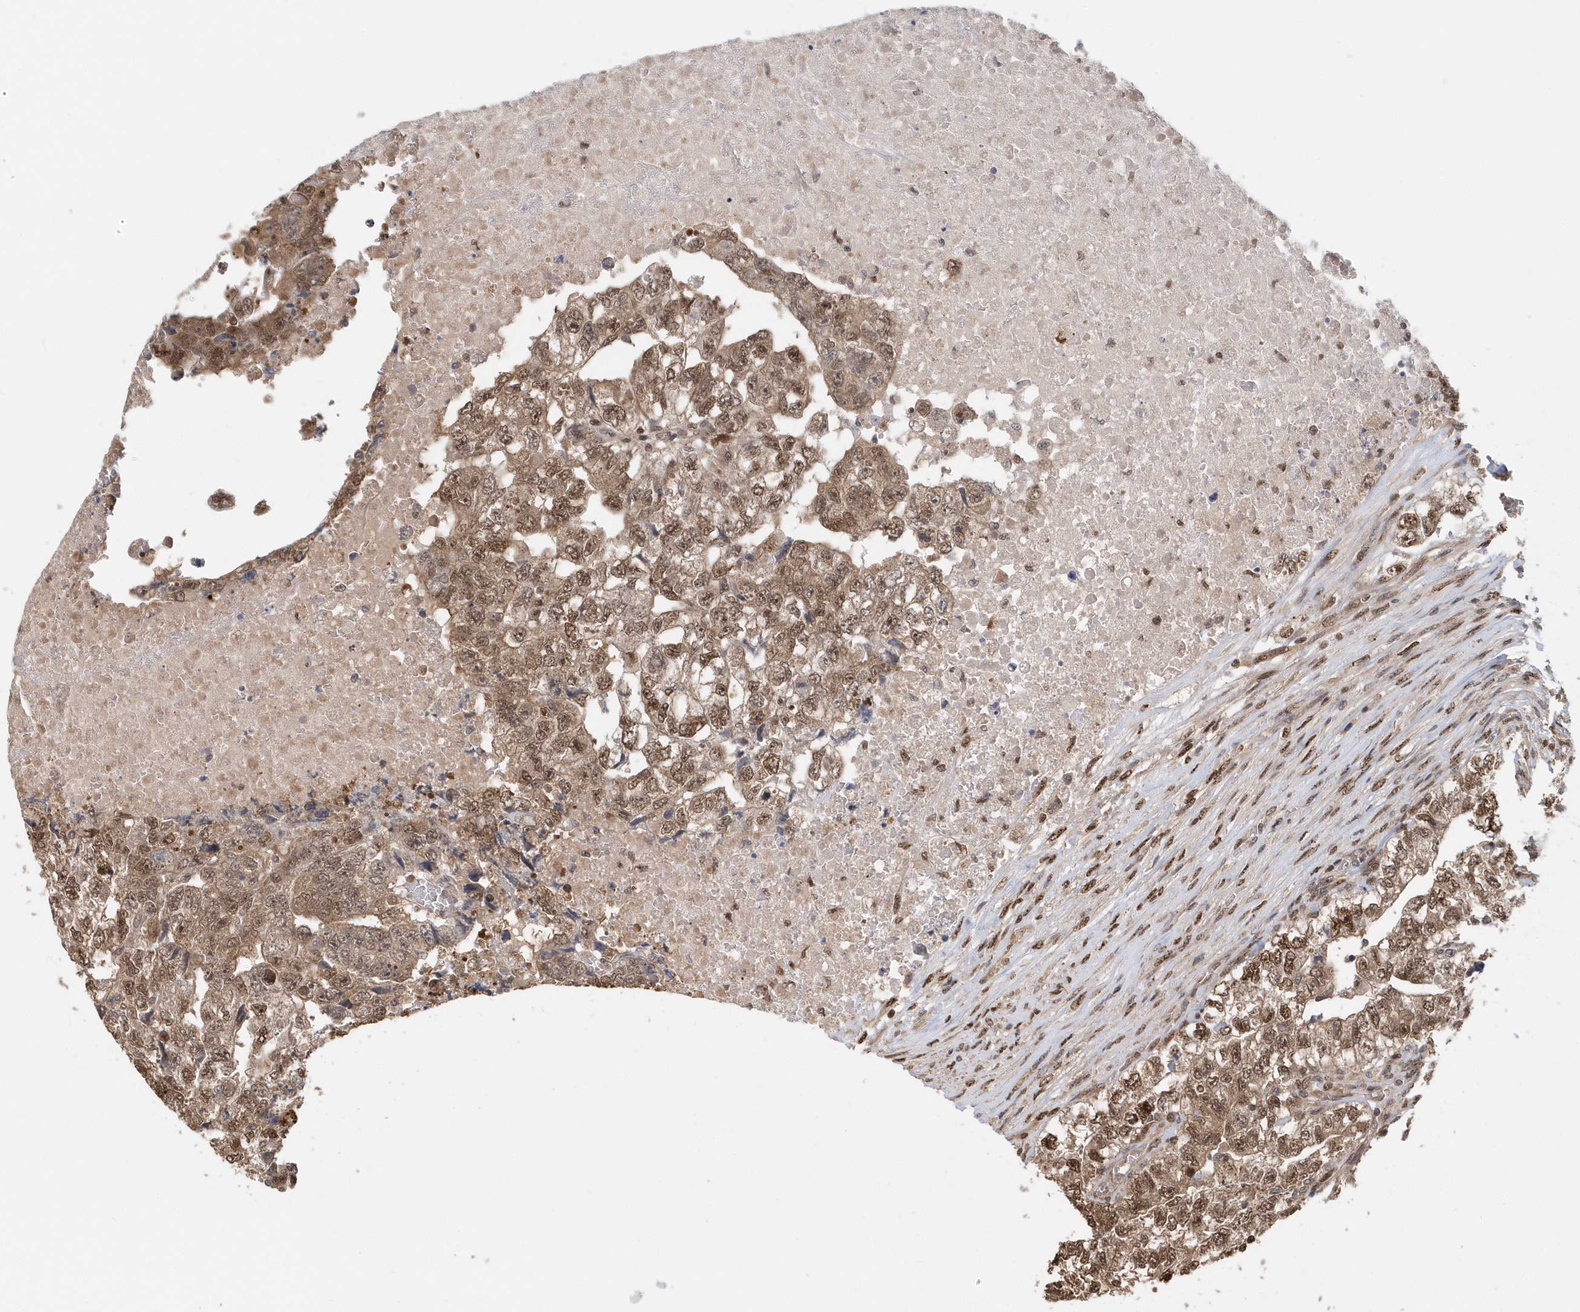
{"staining": {"intensity": "strong", "quantity": ">75%", "location": "nuclear"}, "tissue": "testis cancer", "cell_type": "Tumor cells", "image_type": "cancer", "snomed": [{"axis": "morphology", "description": "Carcinoma, Embryonal, NOS"}, {"axis": "topography", "description": "Testis"}], "caption": "Immunohistochemistry (IHC) staining of testis cancer (embryonal carcinoma), which reveals high levels of strong nuclear staining in approximately >75% of tumor cells indicating strong nuclear protein staining. The staining was performed using DAB (3,3'-diaminobenzidine) (brown) for protein detection and nuclei were counterstained in hematoxylin (blue).", "gene": "SUMO2", "patient": {"sex": "male", "age": 36}}